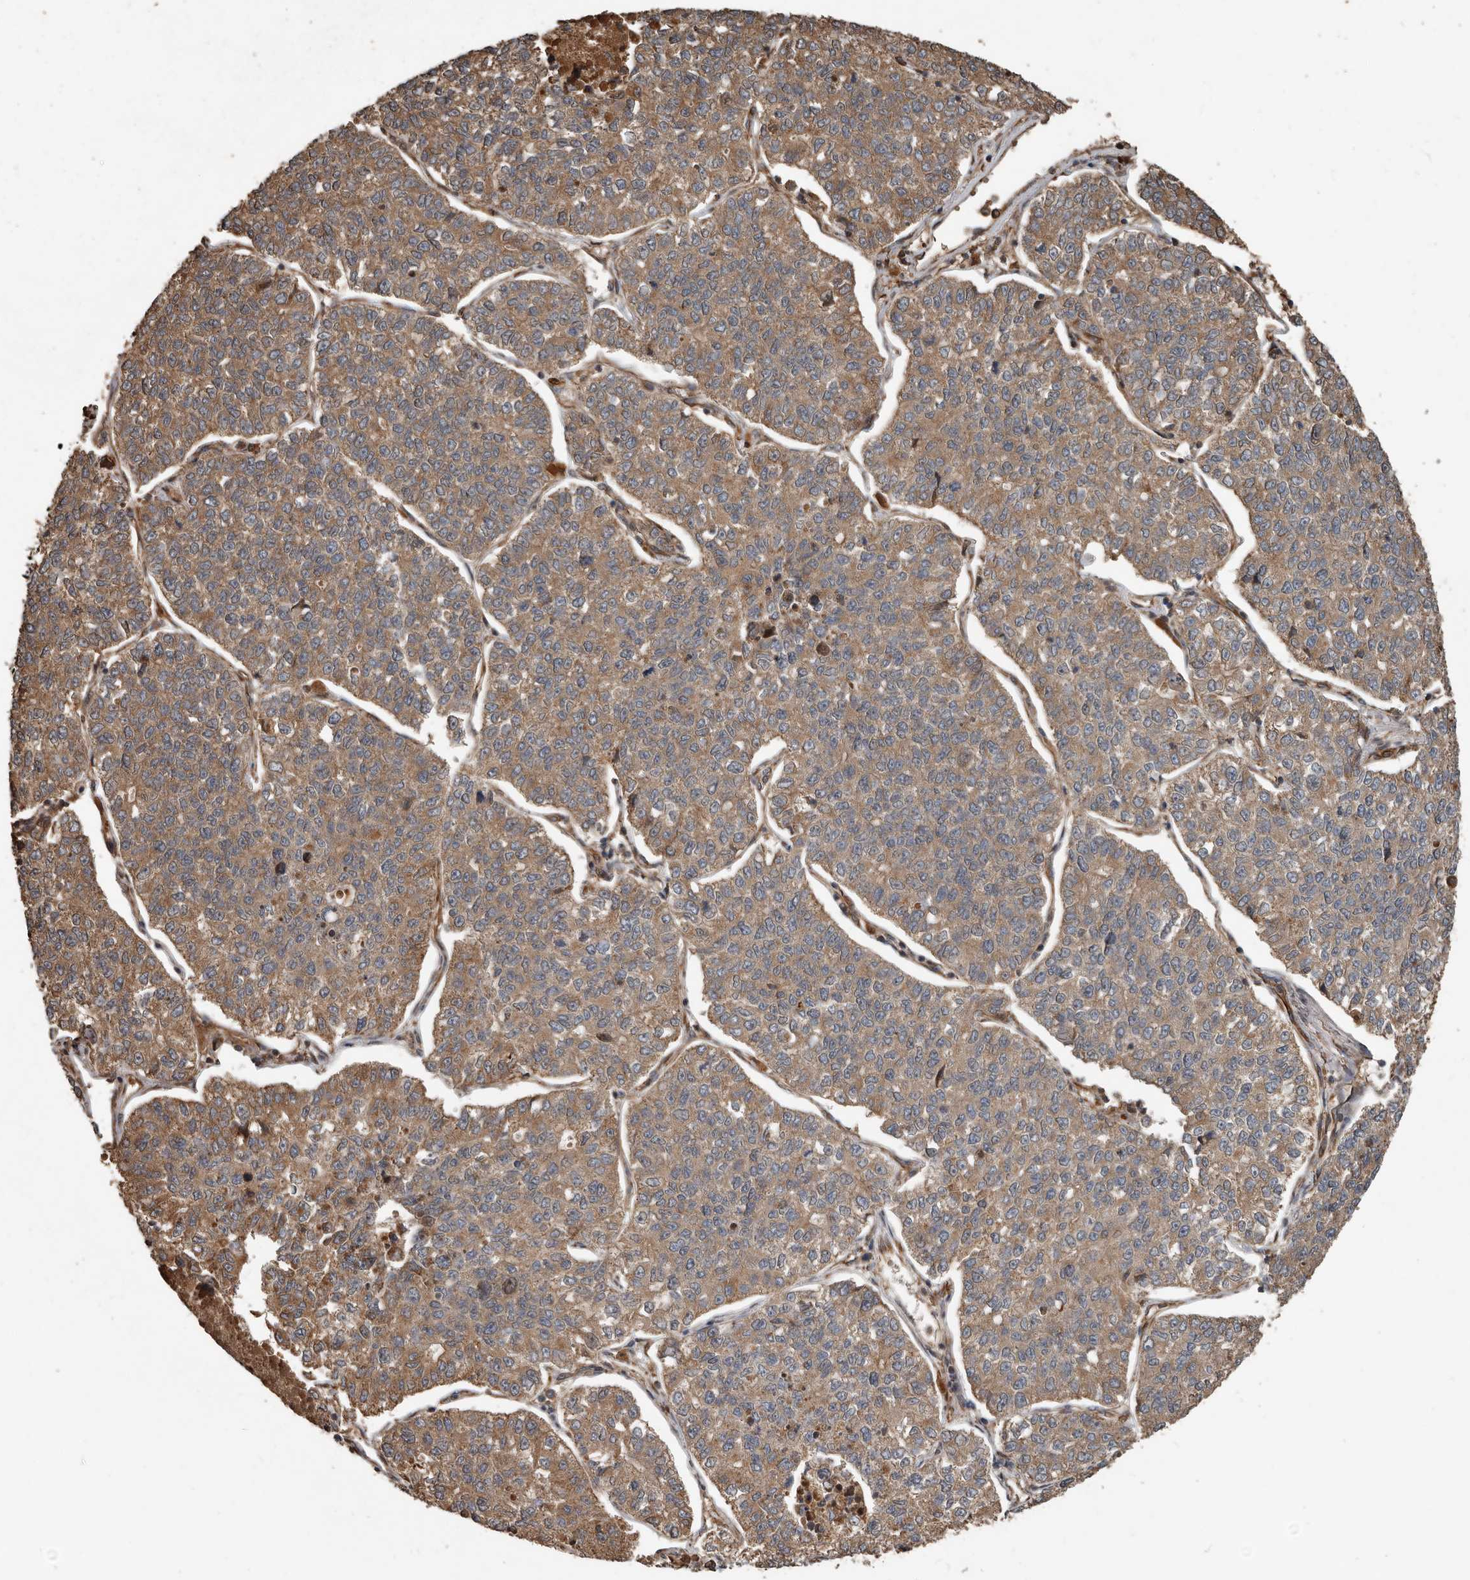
{"staining": {"intensity": "moderate", "quantity": ">75%", "location": "cytoplasmic/membranous"}, "tissue": "lung cancer", "cell_type": "Tumor cells", "image_type": "cancer", "snomed": [{"axis": "morphology", "description": "Adenocarcinoma, NOS"}, {"axis": "topography", "description": "Lung"}], "caption": "Immunohistochemical staining of human lung adenocarcinoma reveals moderate cytoplasmic/membranous protein expression in about >75% of tumor cells.", "gene": "YOD1", "patient": {"sex": "male", "age": 49}}